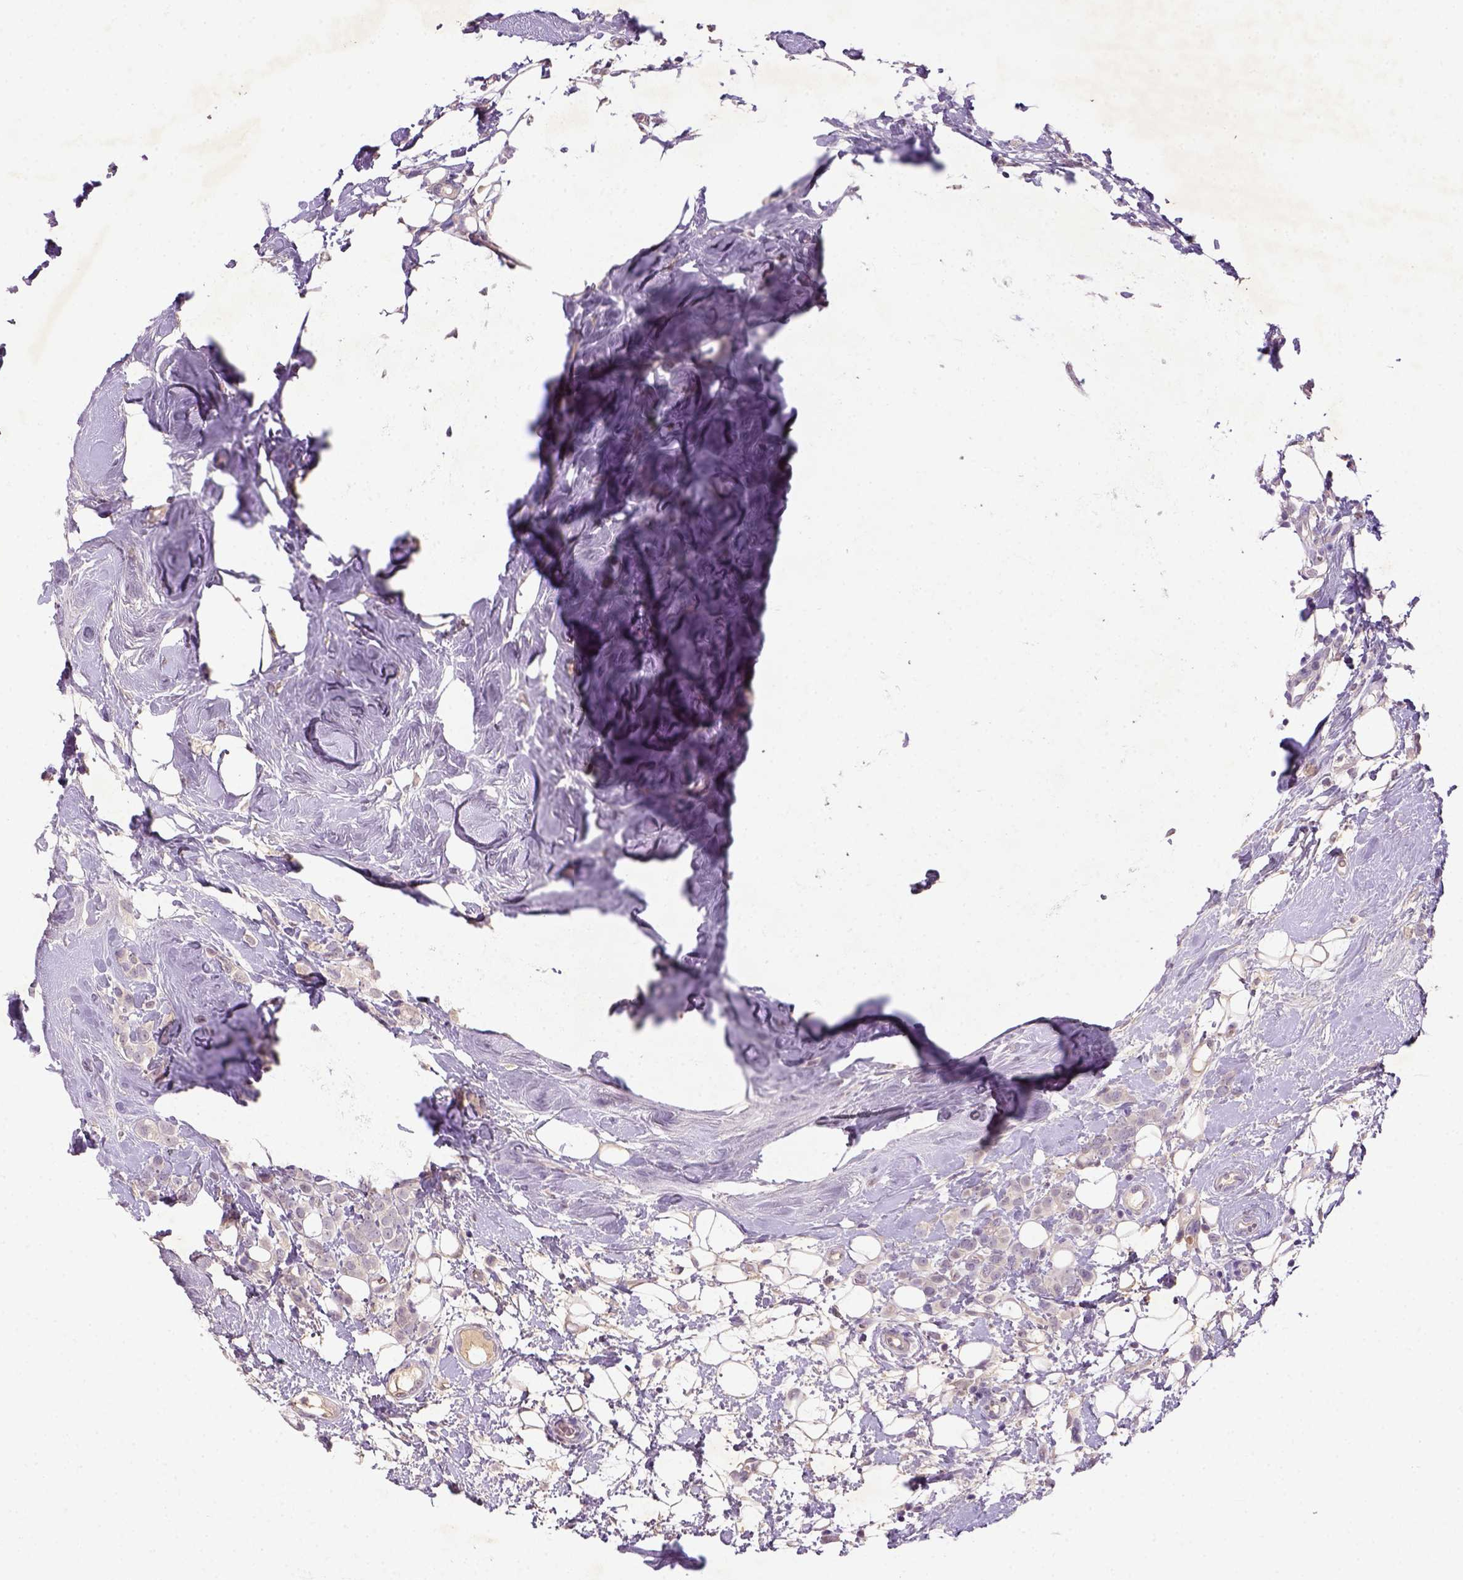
{"staining": {"intensity": "negative", "quantity": "none", "location": "none"}, "tissue": "breast cancer", "cell_type": "Tumor cells", "image_type": "cancer", "snomed": [{"axis": "morphology", "description": "Lobular carcinoma"}, {"axis": "topography", "description": "Breast"}], "caption": "Immunohistochemical staining of human breast lobular carcinoma displays no significant expression in tumor cells.", "gene": "NLGN2", "patient": {"sex": "female", "age": 49}}